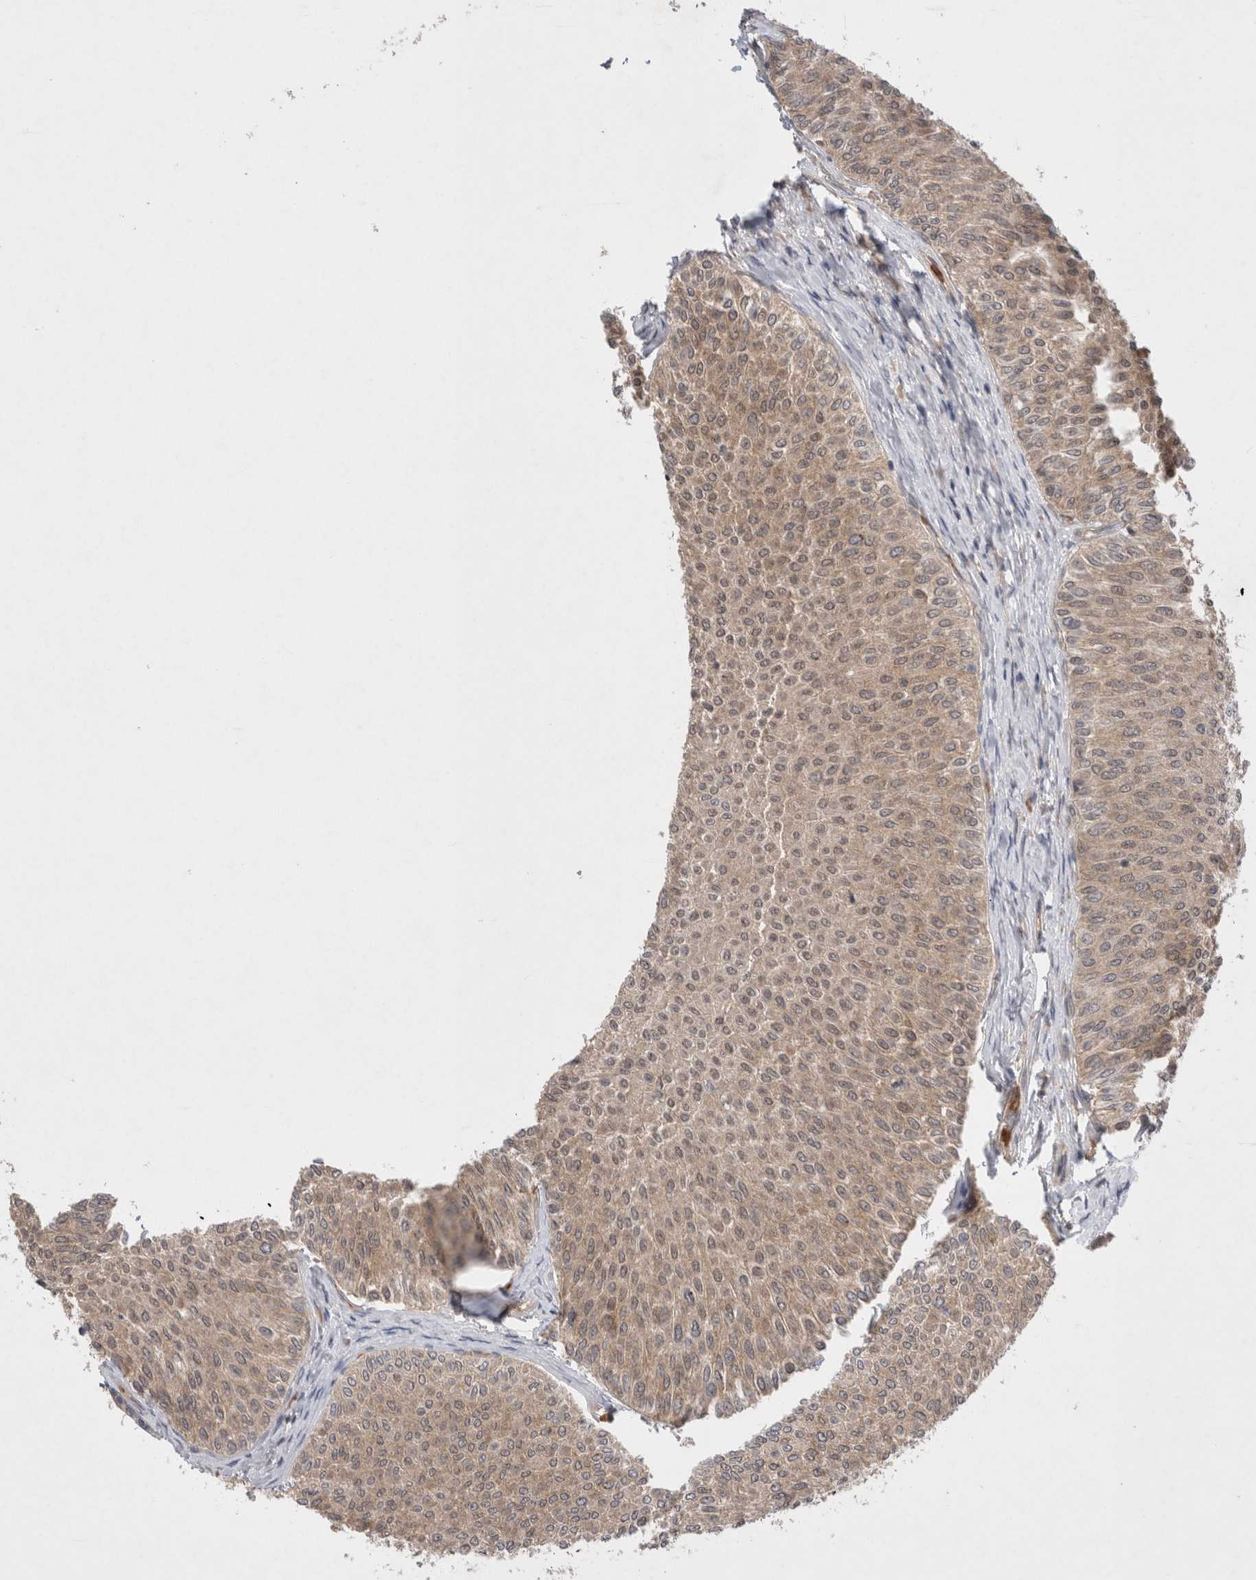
{"staining": {"intensity": "weak", "quantity": ">75%", "location": "cytoplasmic/membranous,nuclear"}, "tissue": "urothelial cancer", "cell_type": "Tumor cells", "image_type": "cancer", "snomed": [{"axis": "morphology", "description": "Urothelial carcinoma, Low grade"}, {"axis": "topography", "description": "Urinary bladder"}], "caption": "Immunohistochemistry (DAB) staining of urothelial cancer displays weak cytoplasmic/membranous and nuclear protein positivity in approximately >75% of tumor cells.", "gene": "EIF3E", "patient": {"sex": "male", "age": 78}}